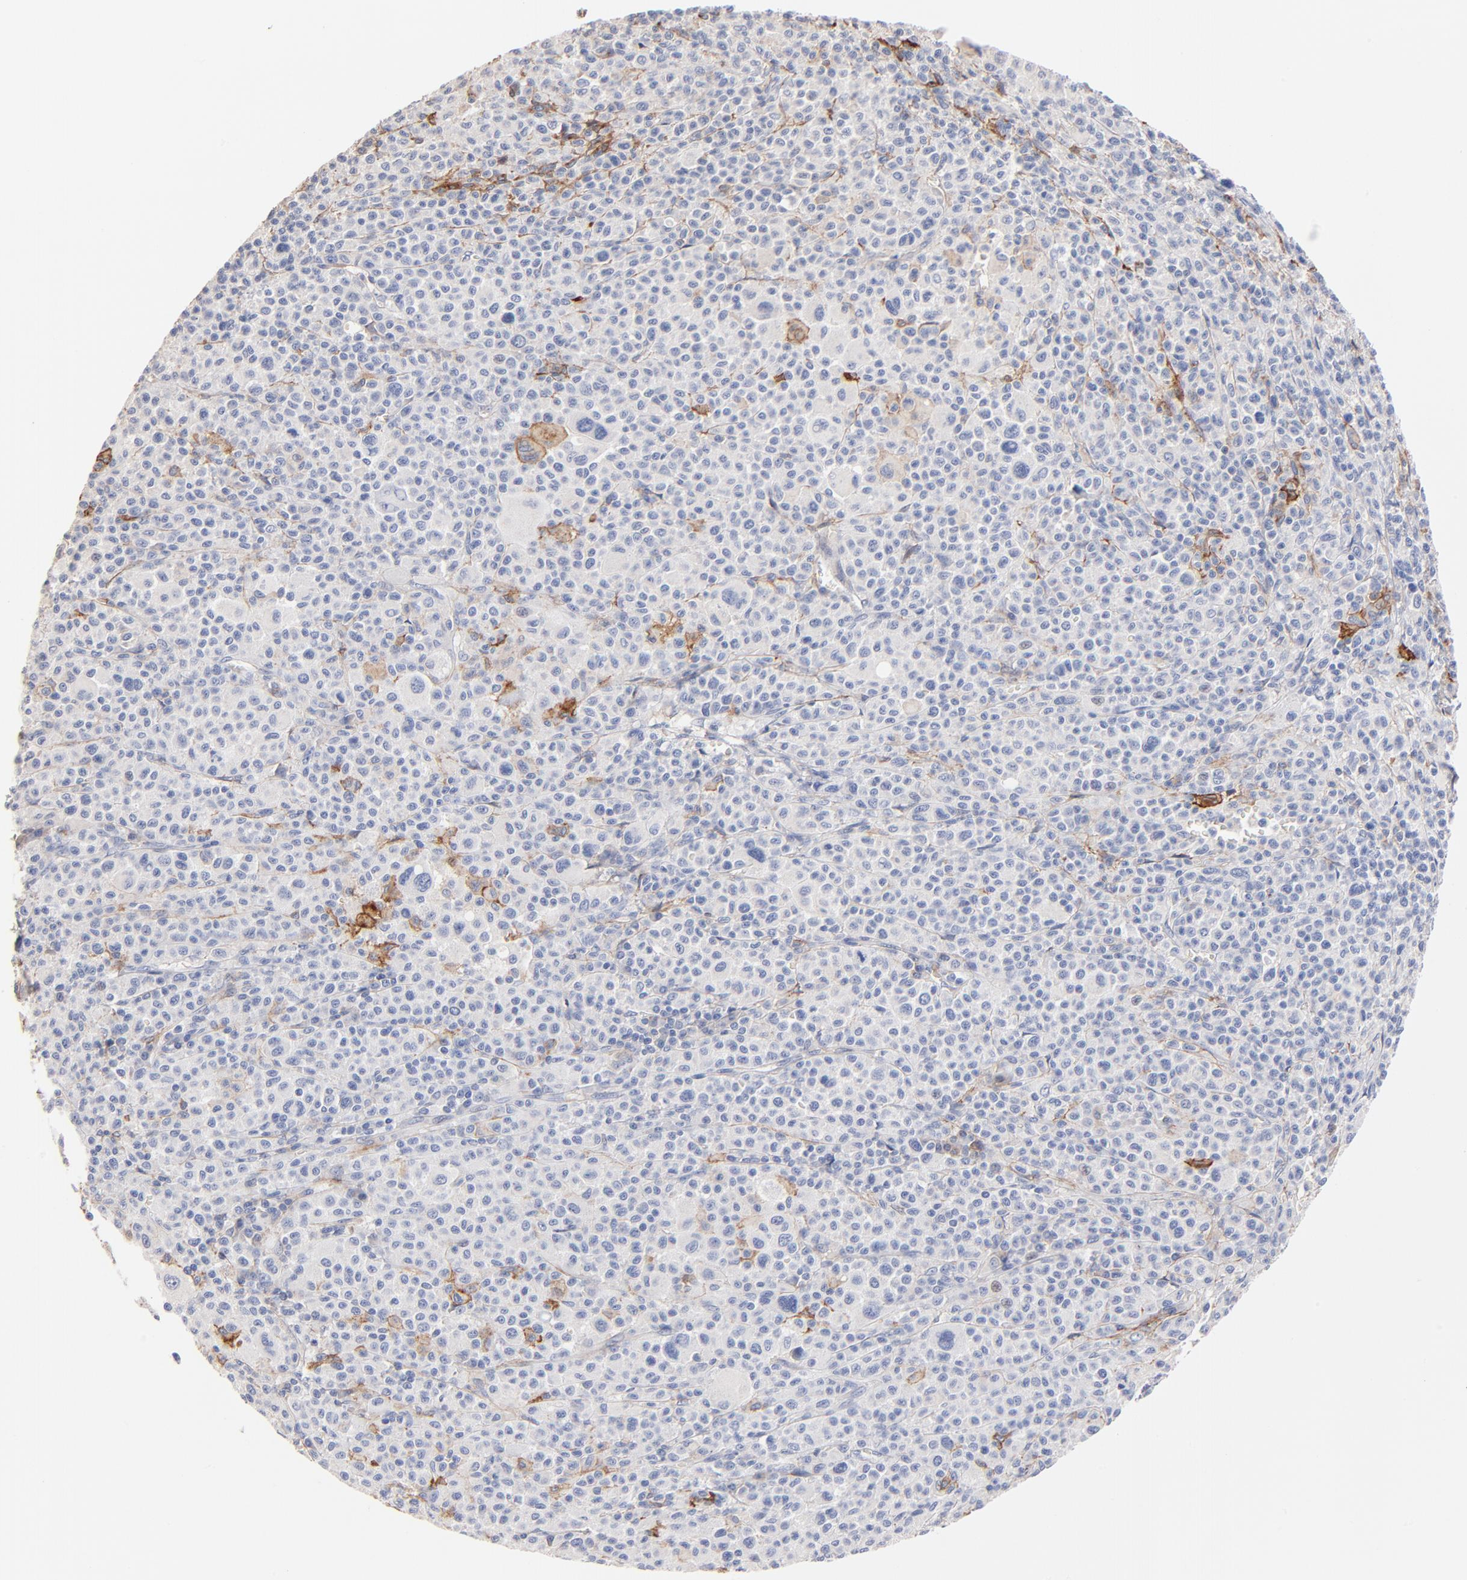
{"staining": {"intensity": "negative", "quantity": "none", "location": "none"}, "tissue": "melanoma", "cell_type": "Tumor cells", "image_type": "cancer", "snomed": [{"axis": "morphology", "description": "Malignant melanoma, Metastatic site"}, {"axis": "topography", "description": "Skin"}], "caption": "There is no significant expression in tumor cells of malignant melanoma (metastatic site).", "gene": "ITGA8", "patient": {"sex": "female", "age": 74}}